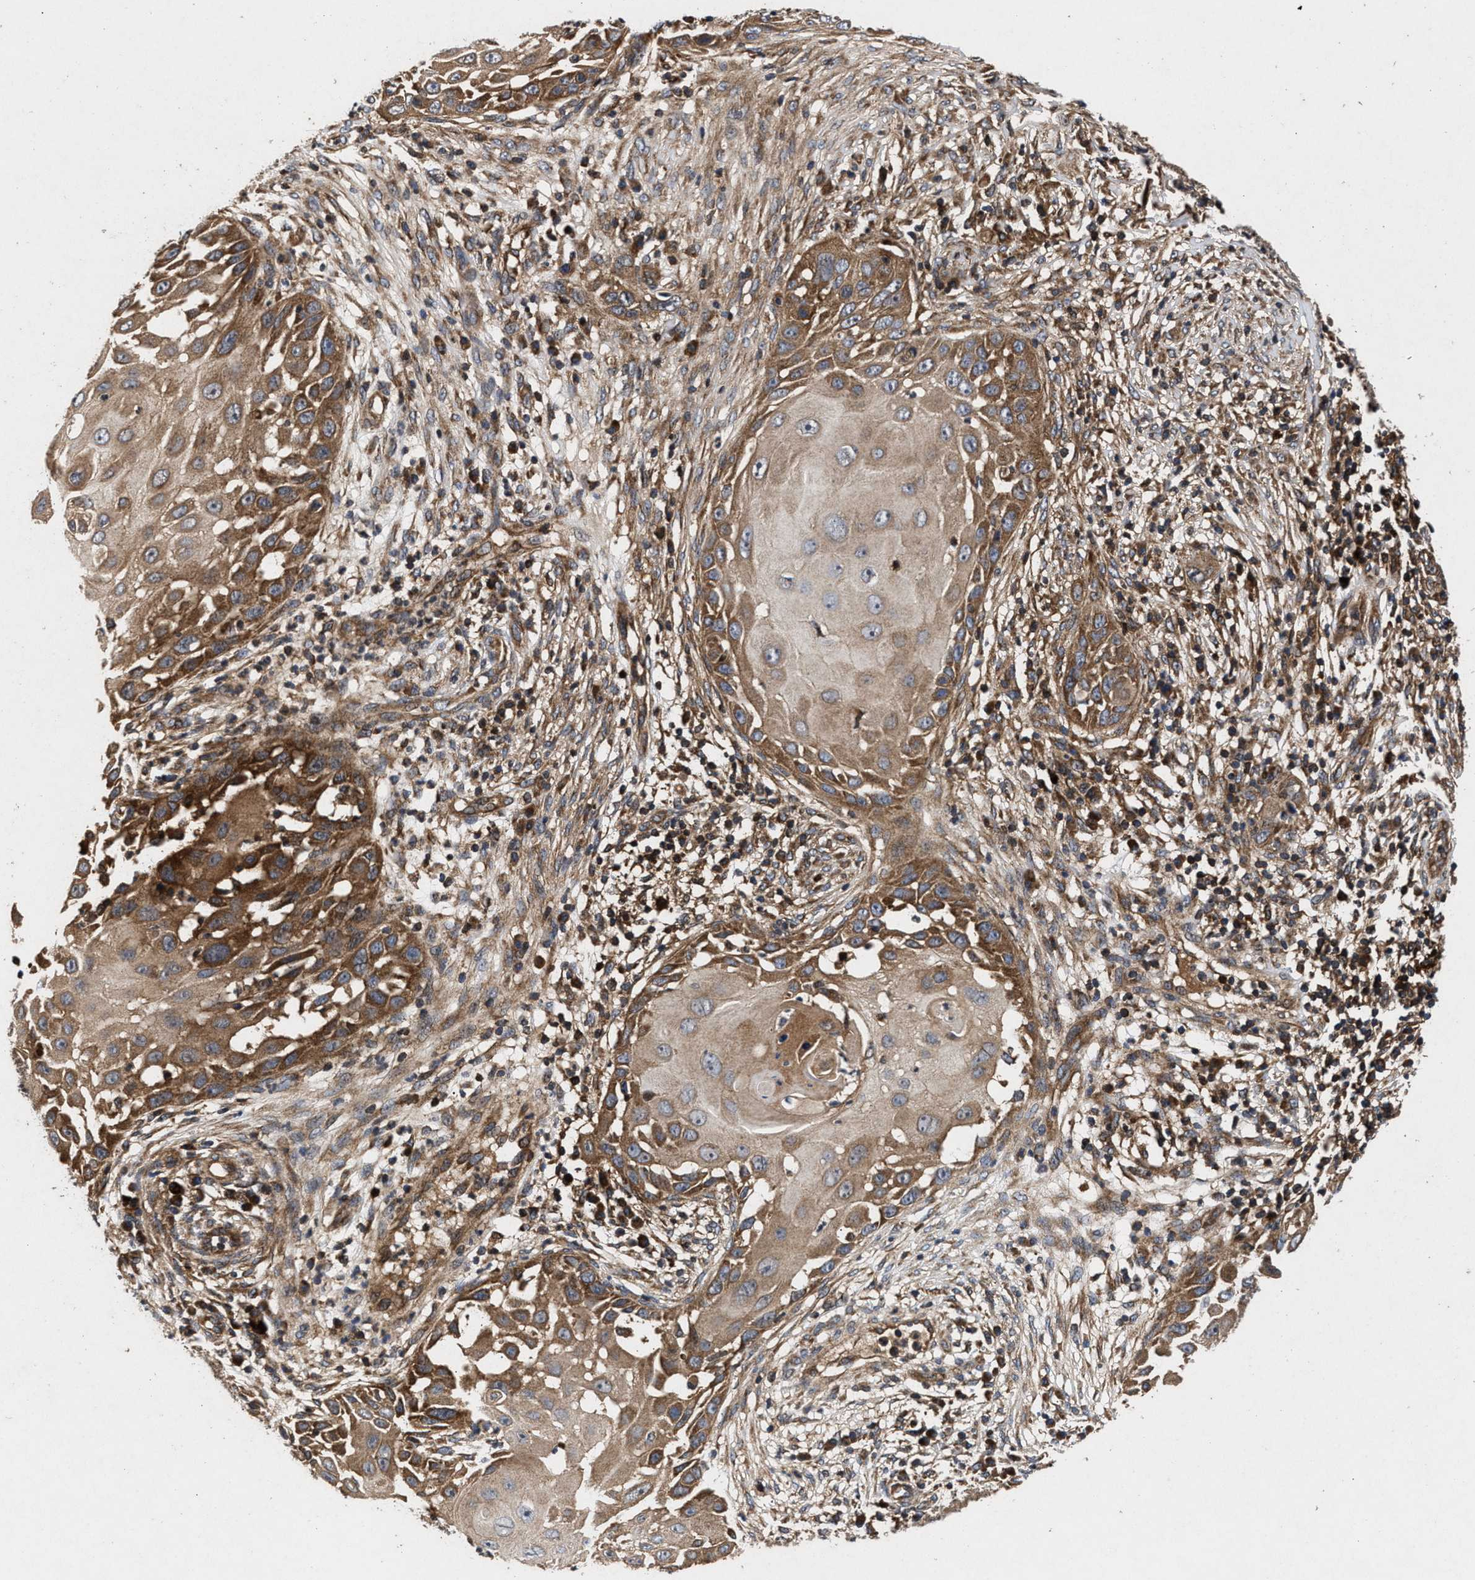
{"staining": {"intensity": "moderate", "quantity": ">75%", "location": "cytoplasmic/membranous"}, "tissue": "skin cancer", "cell_type": "Tumor cells", "image_type": "cancer", "snomed": [{"axis": "morphology", "description": "Squamous cell carcinoma, NOS"}, {"axis": "topography", "description": "Skin"}], "caption": "Immunohistochemistry of human squamous cell carcinoma (skin) shows medium levels of moderate cytoplasmic/membranous expression in approximately >75% of tumor cells.", "gene": "NFKB2", "patient": {"sex": "female", "age": 44}}